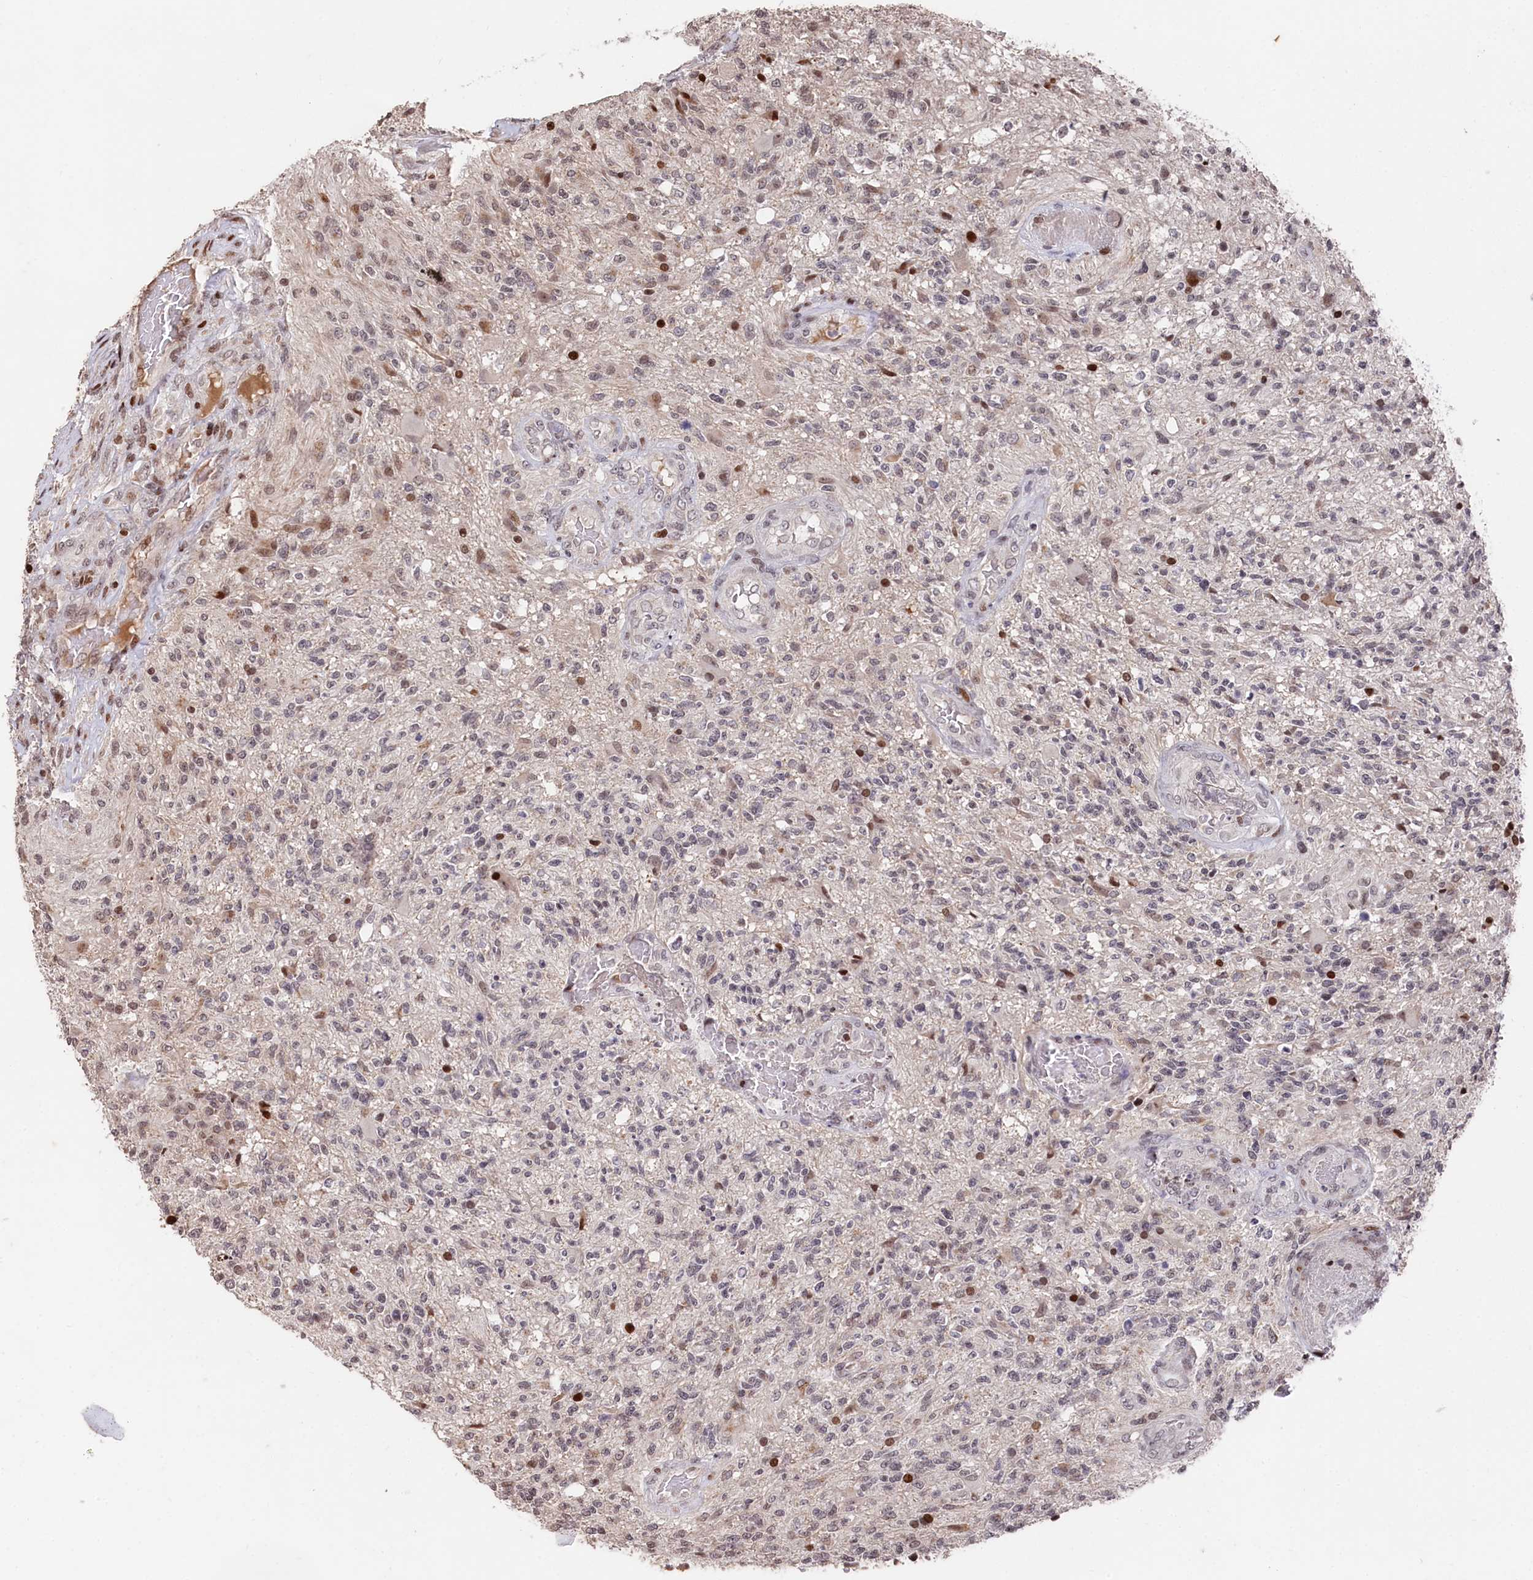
{"staining": {"intensity": "moderate", "quantity": "<25%", "location": "nuclear"}, "tissue": "glioma", "cell_type": "Tumor cells", "image_type": "cancer", "snomed": [{"axis": "morphology", "description": "Glioma, malignant, High grade"}, {"axis": "topography", "description": "Brain"}], "caption": "Protein staining by immunohistochemistry (IHC) exhibits moderate nuclear expression in approximately <25% of tumor cells in glioma. The staining was performed using DAB to visualize the protein expression in brown, while the nuclei were stained in blue with hematoxylin (Magnification: 20x).", "gene": "MCF2L2", "patient": {"sex": "male", "age": 56}}